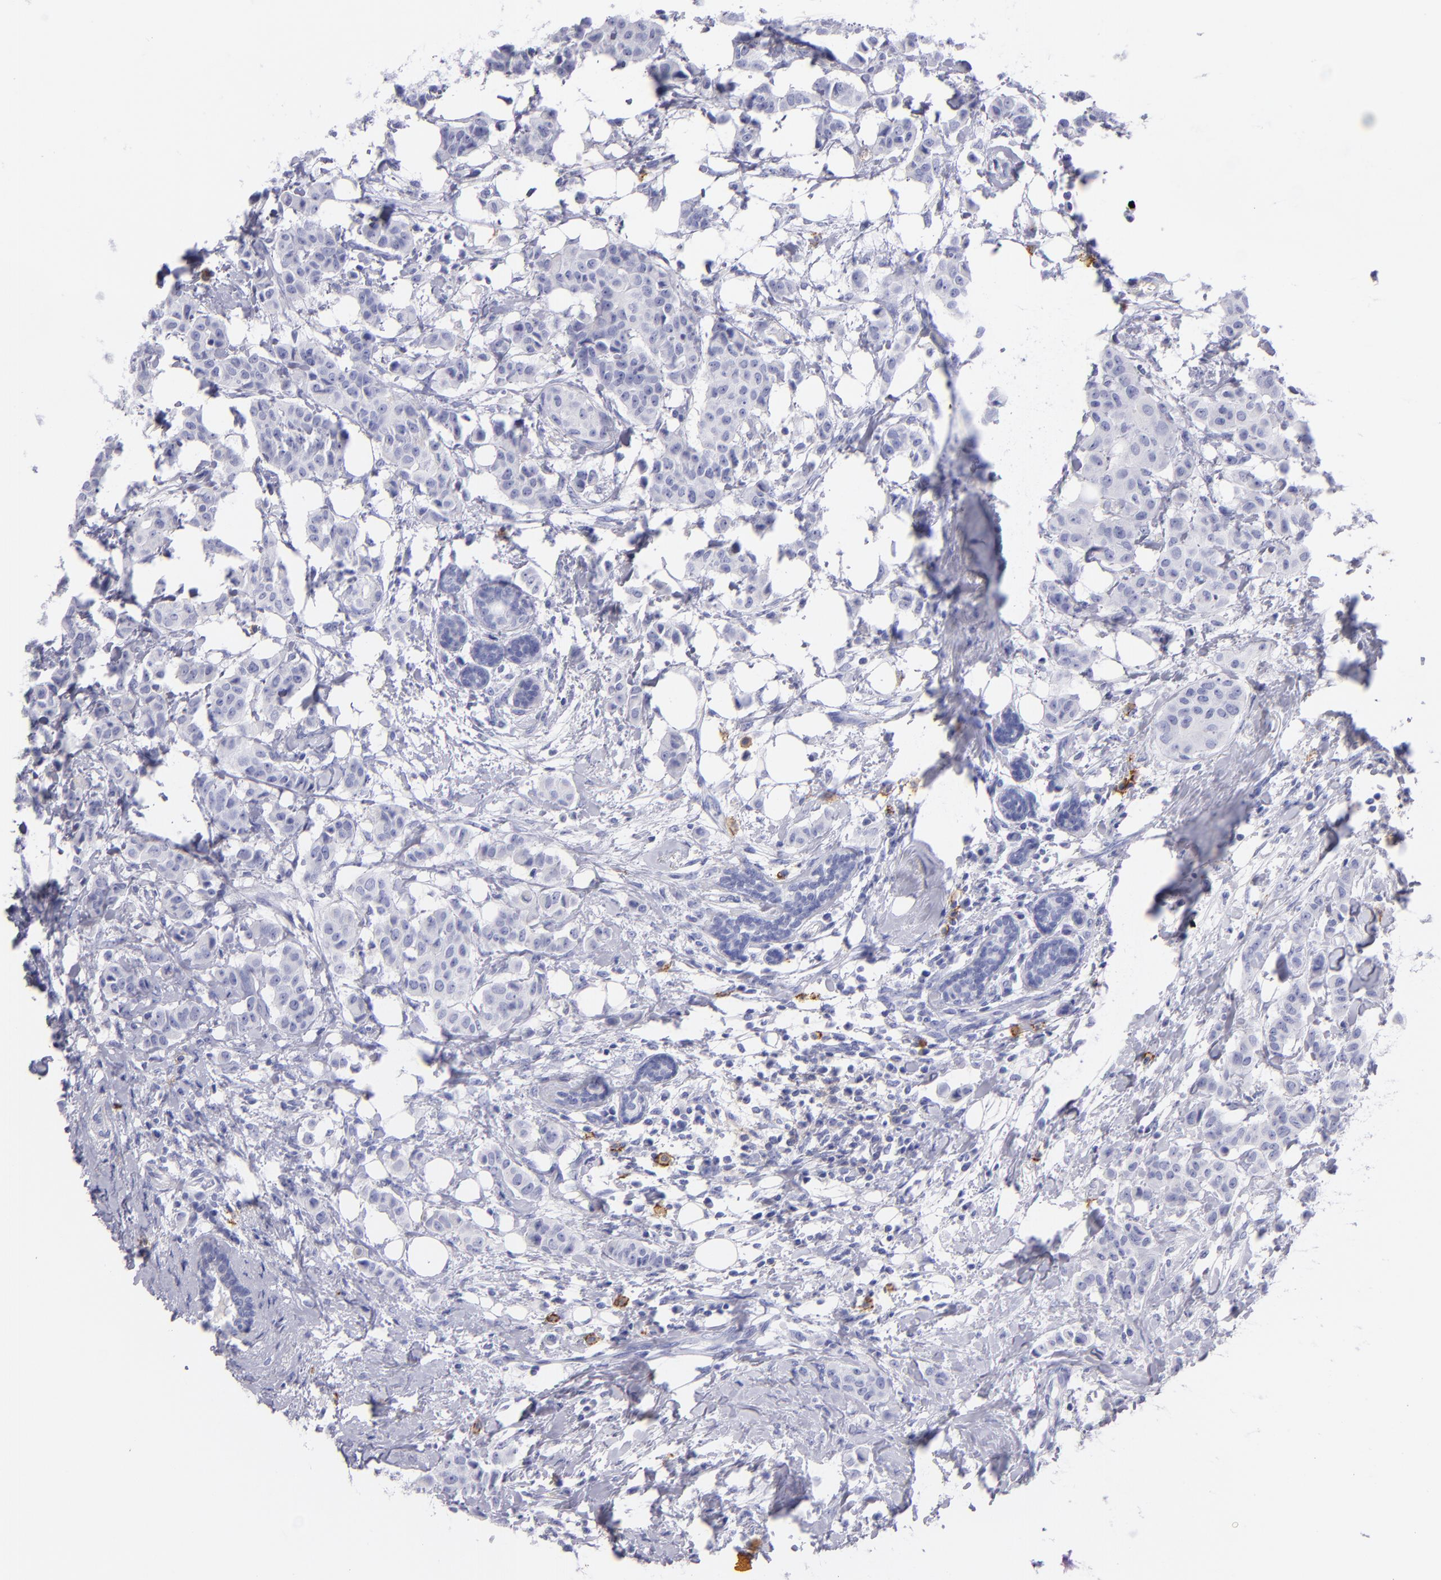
{"staining": {"intensity": "negative", "quantity": "none", "location": "none"}, "tissue": "breast cancer", "cell_type": "Tumor cells", "image_type": "cancer", "snomed": [{"axis": "morphology", "description": "Duct carcinoma"}, {"axis": "topography", "description": "Breast"}], "caption": "The immunohistochemistry micrograph has no significant positivity in tumor cells of intraductal carcinoma (breast) tissue.", "gene": "CD82", "patient": {"sex": "female", "age": 40}}